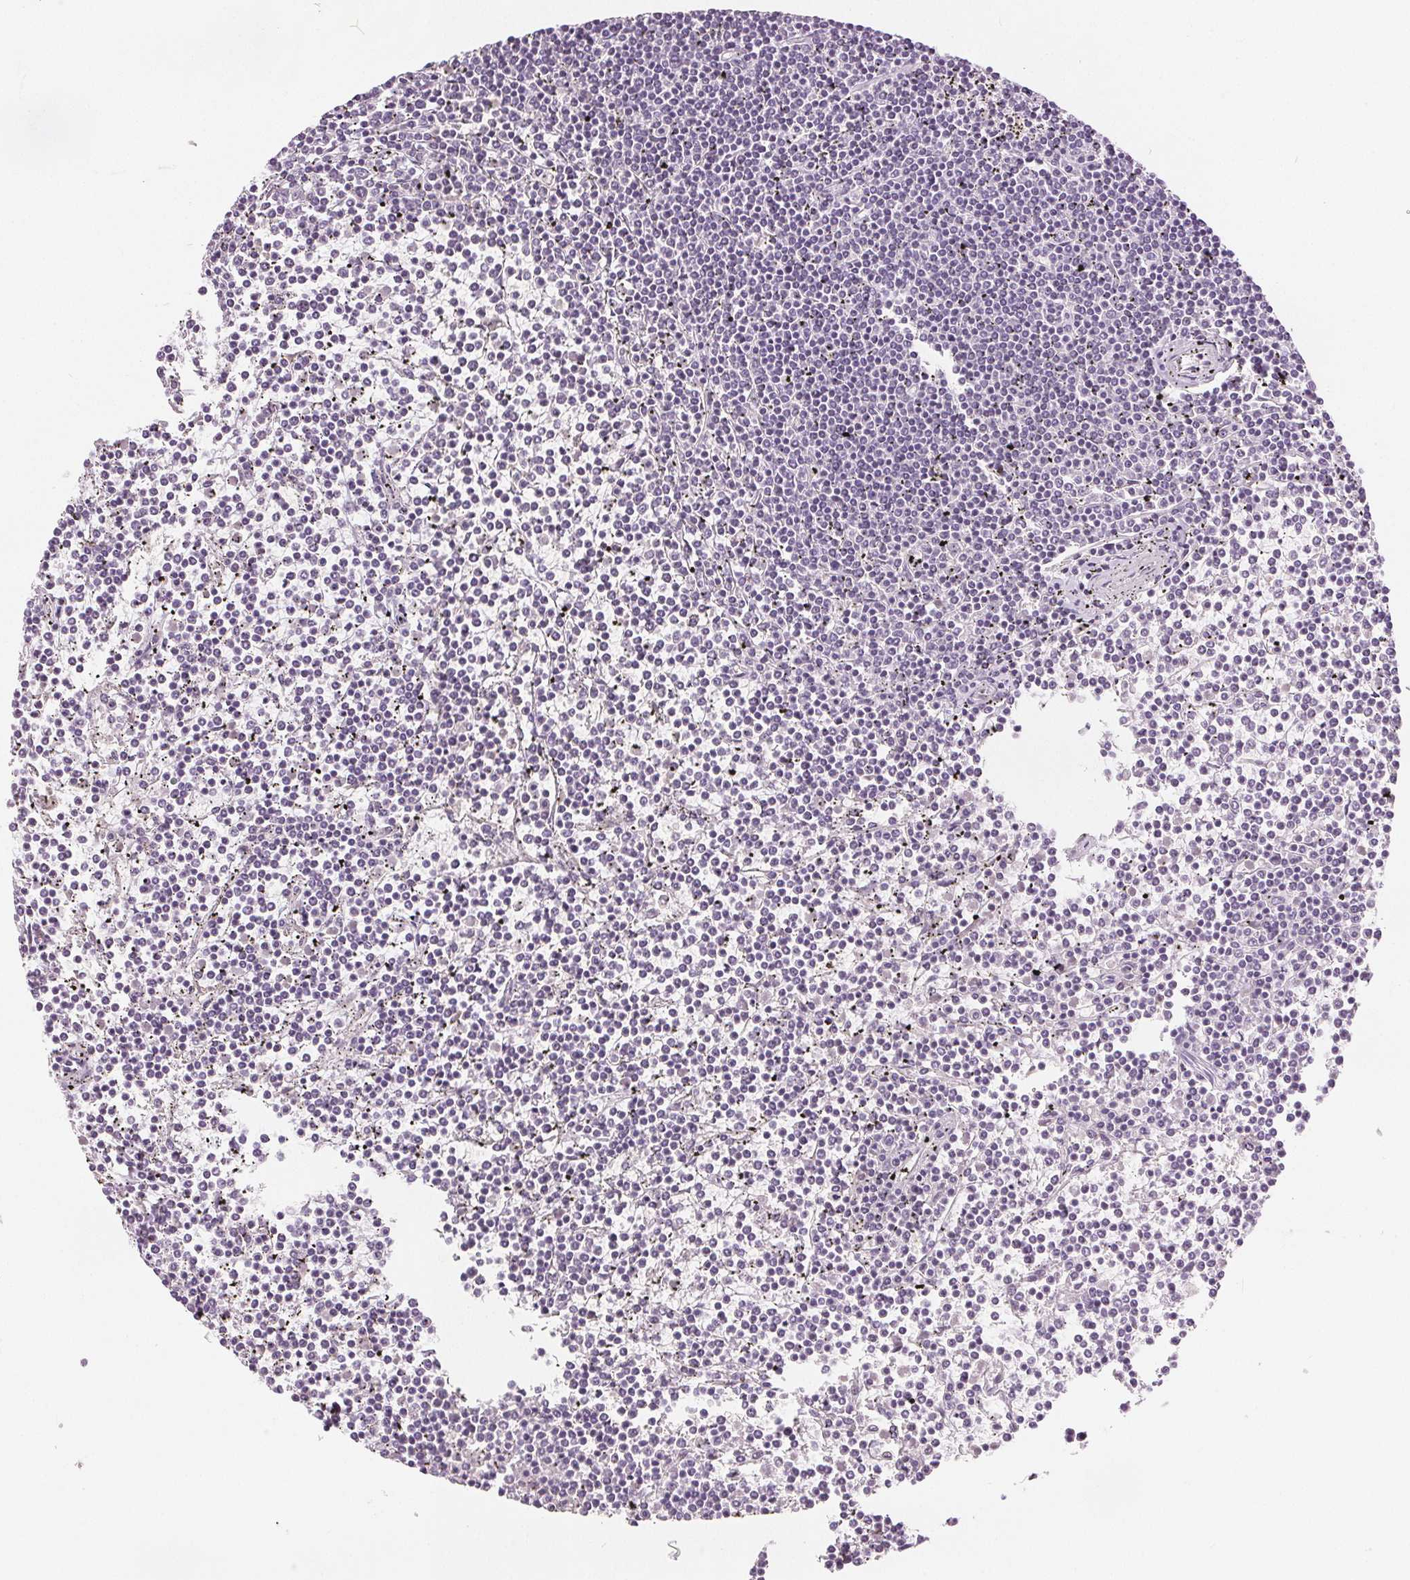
{"staining": {"intensity": "negative", "quantity": "none", "location": "none"}, "tissue": "lymphoma", "cell_type": "Tumor cells", "image_type": "cancer", "snomed": [{"axis": "morphology", "description": "Malignant lymphoma, non-Hodgkin's type, Low grade"}, {"axis": "topography", "description": "Spleen"}], "caption": "A micrograph of lymphoma stained for a protein shows no brown staining in tumor cells.", "gene": "CA12", "patient": {"sex": "female", "age": 19}}